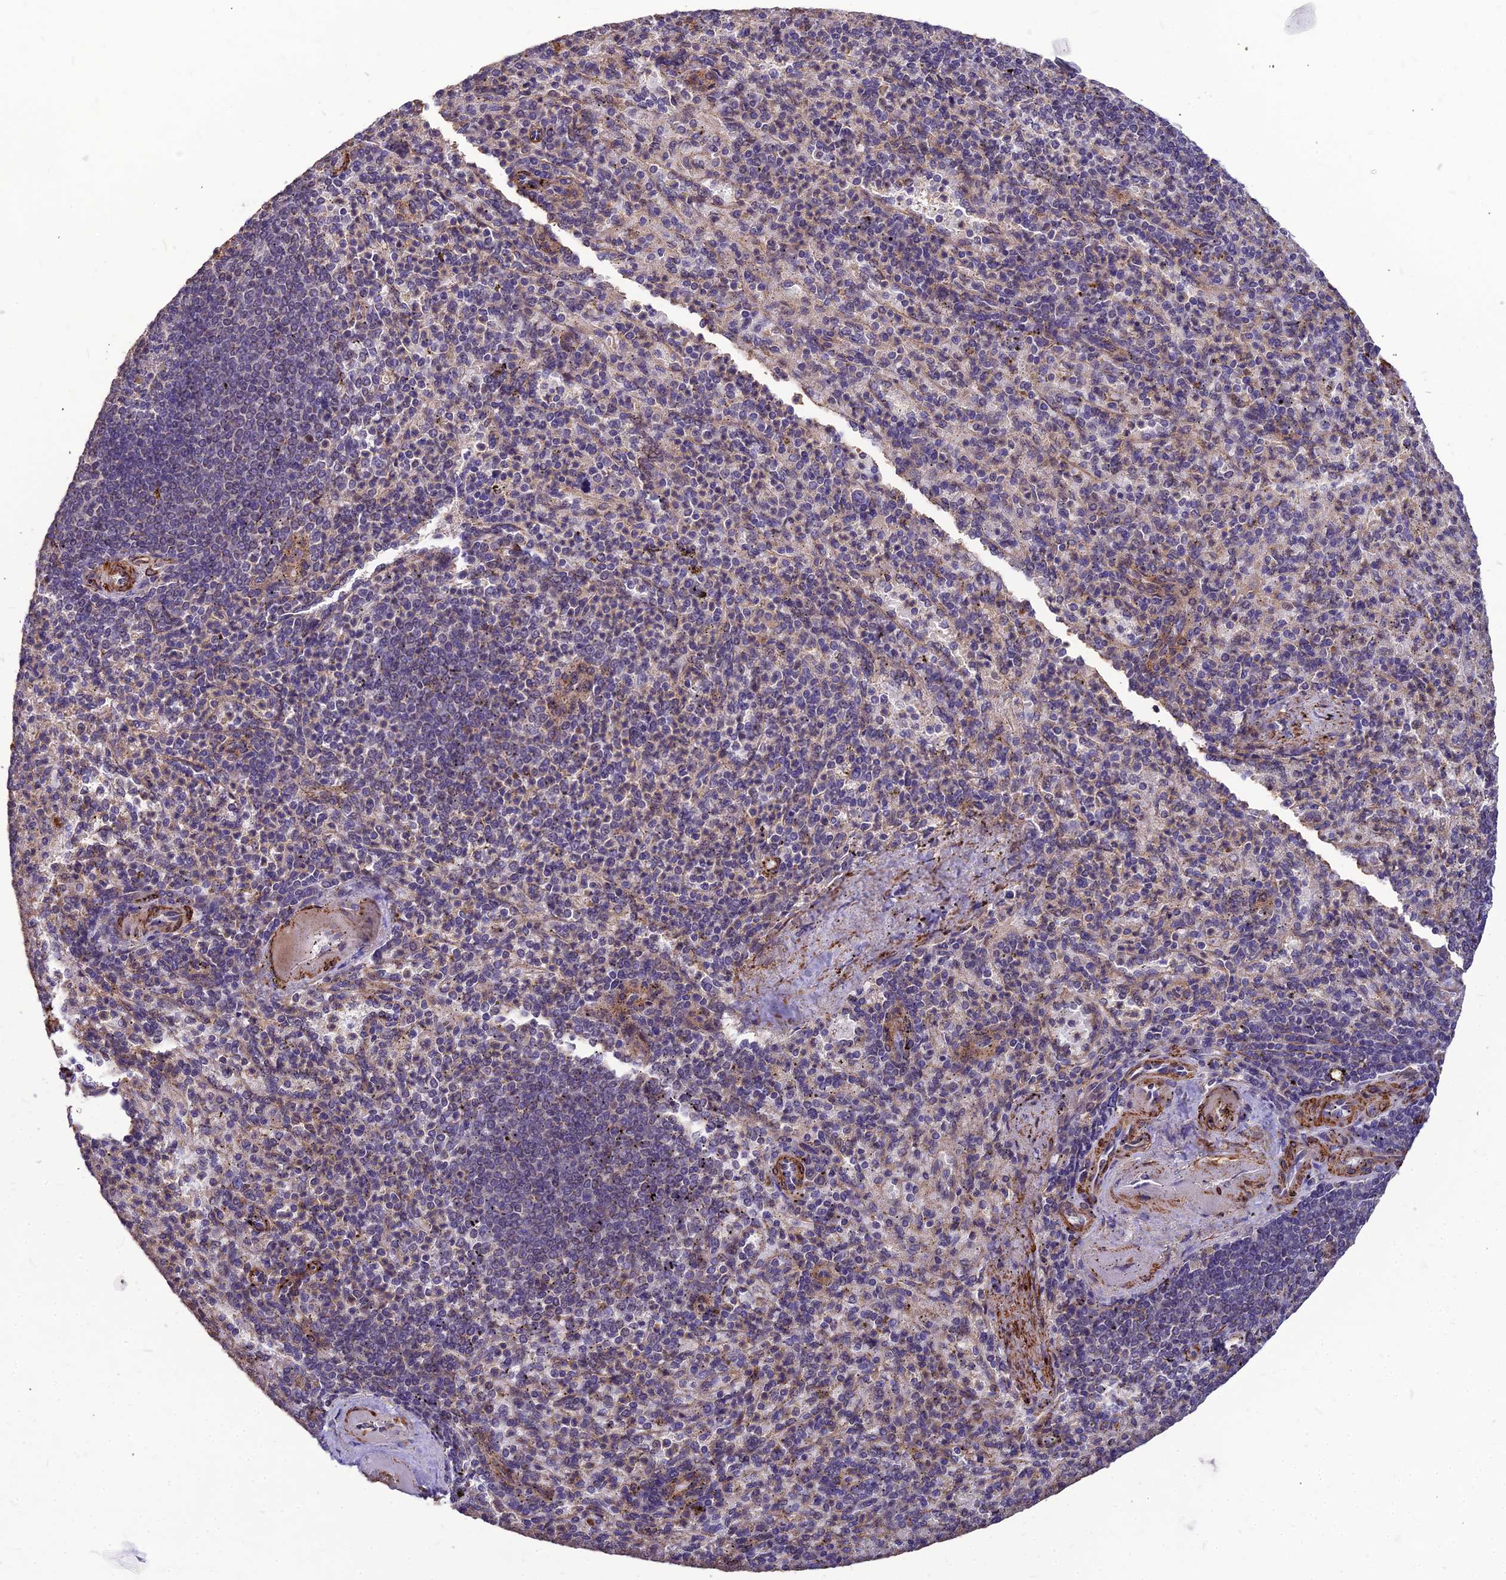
{"staining": {"intensity": "weak", "quantity": "25%-75%", "location": "cytoplasmic/membranous"}, "tissue": "spleen", "cell_type": "Cells in red pulp", "image_type": "normal", "snomed": [{"axis": "morphology", "description": "Normal tissue, NOS"}, {"axis": "topography", "description": "Spleen"}], "caption": "IHC (DAB) staining of unremarkable spleen demonstrates weak cytoplasmic/membranous protein expression in about 25%-75% of cells in red pulp.", "gene": "LEKR1", "patient": {"sex": "female", "age": 74}}